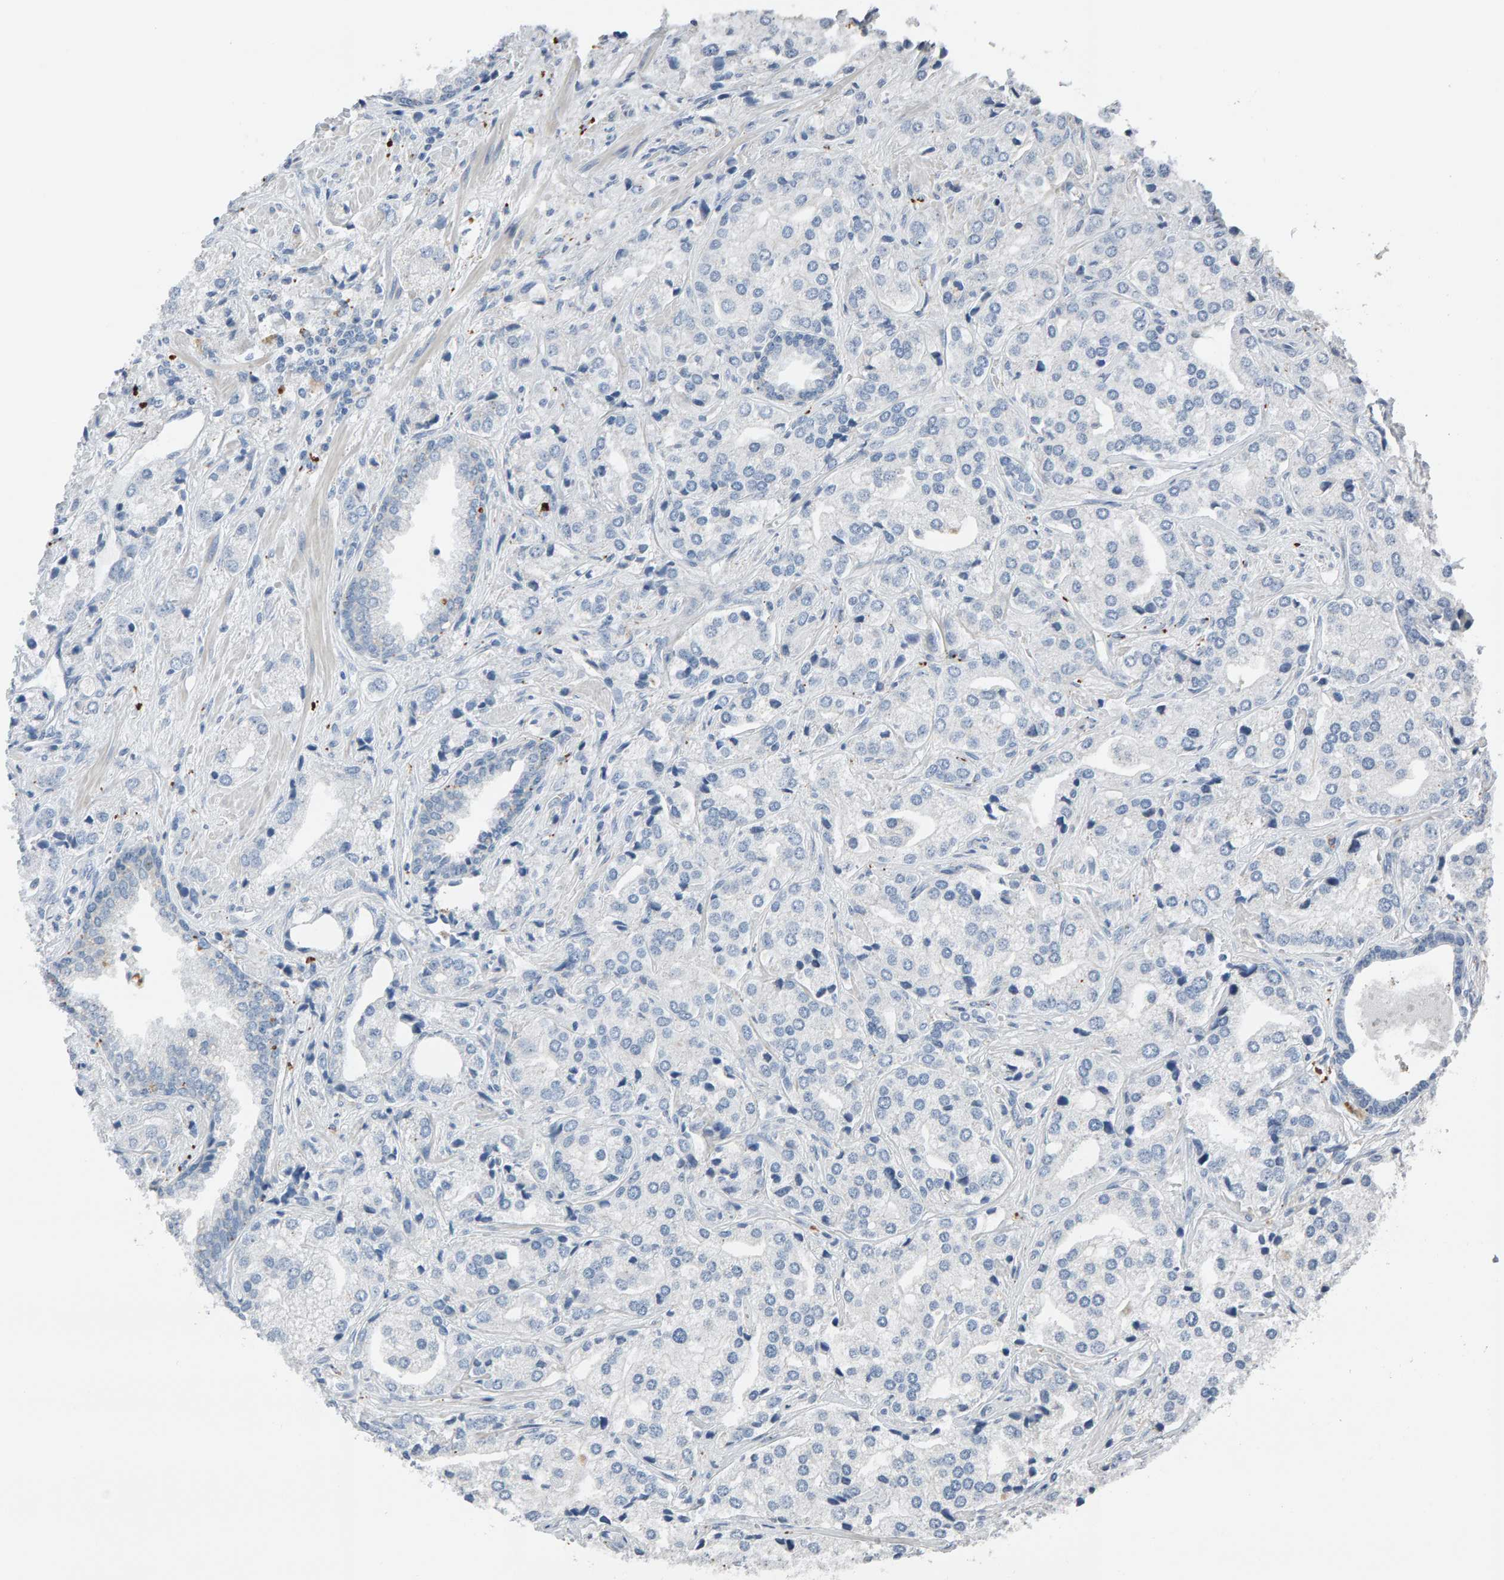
{"staining": {"intensity": "negative", "quantity": "none", "location": "none"}, "tissue": "prostate cancer", "cell_type": "Tumor cells", "image_type": "cancer", "snomed": [{"axis": "morphology", "description": "Adenocarcinoma, High grade"}, {"axis": "topography", "description": "Prostate"}], "caption": "High magnification brightfield microscopy of high-grade adenocarcinoma (prostate) stained with DAB (3,3'-diaminobenzidine) (brown) and counterstained with hematoxylin (blue): tumor cells show no significant expression.", "gene": "IPPK", "patient": {"sex": "male", "age": 66}}